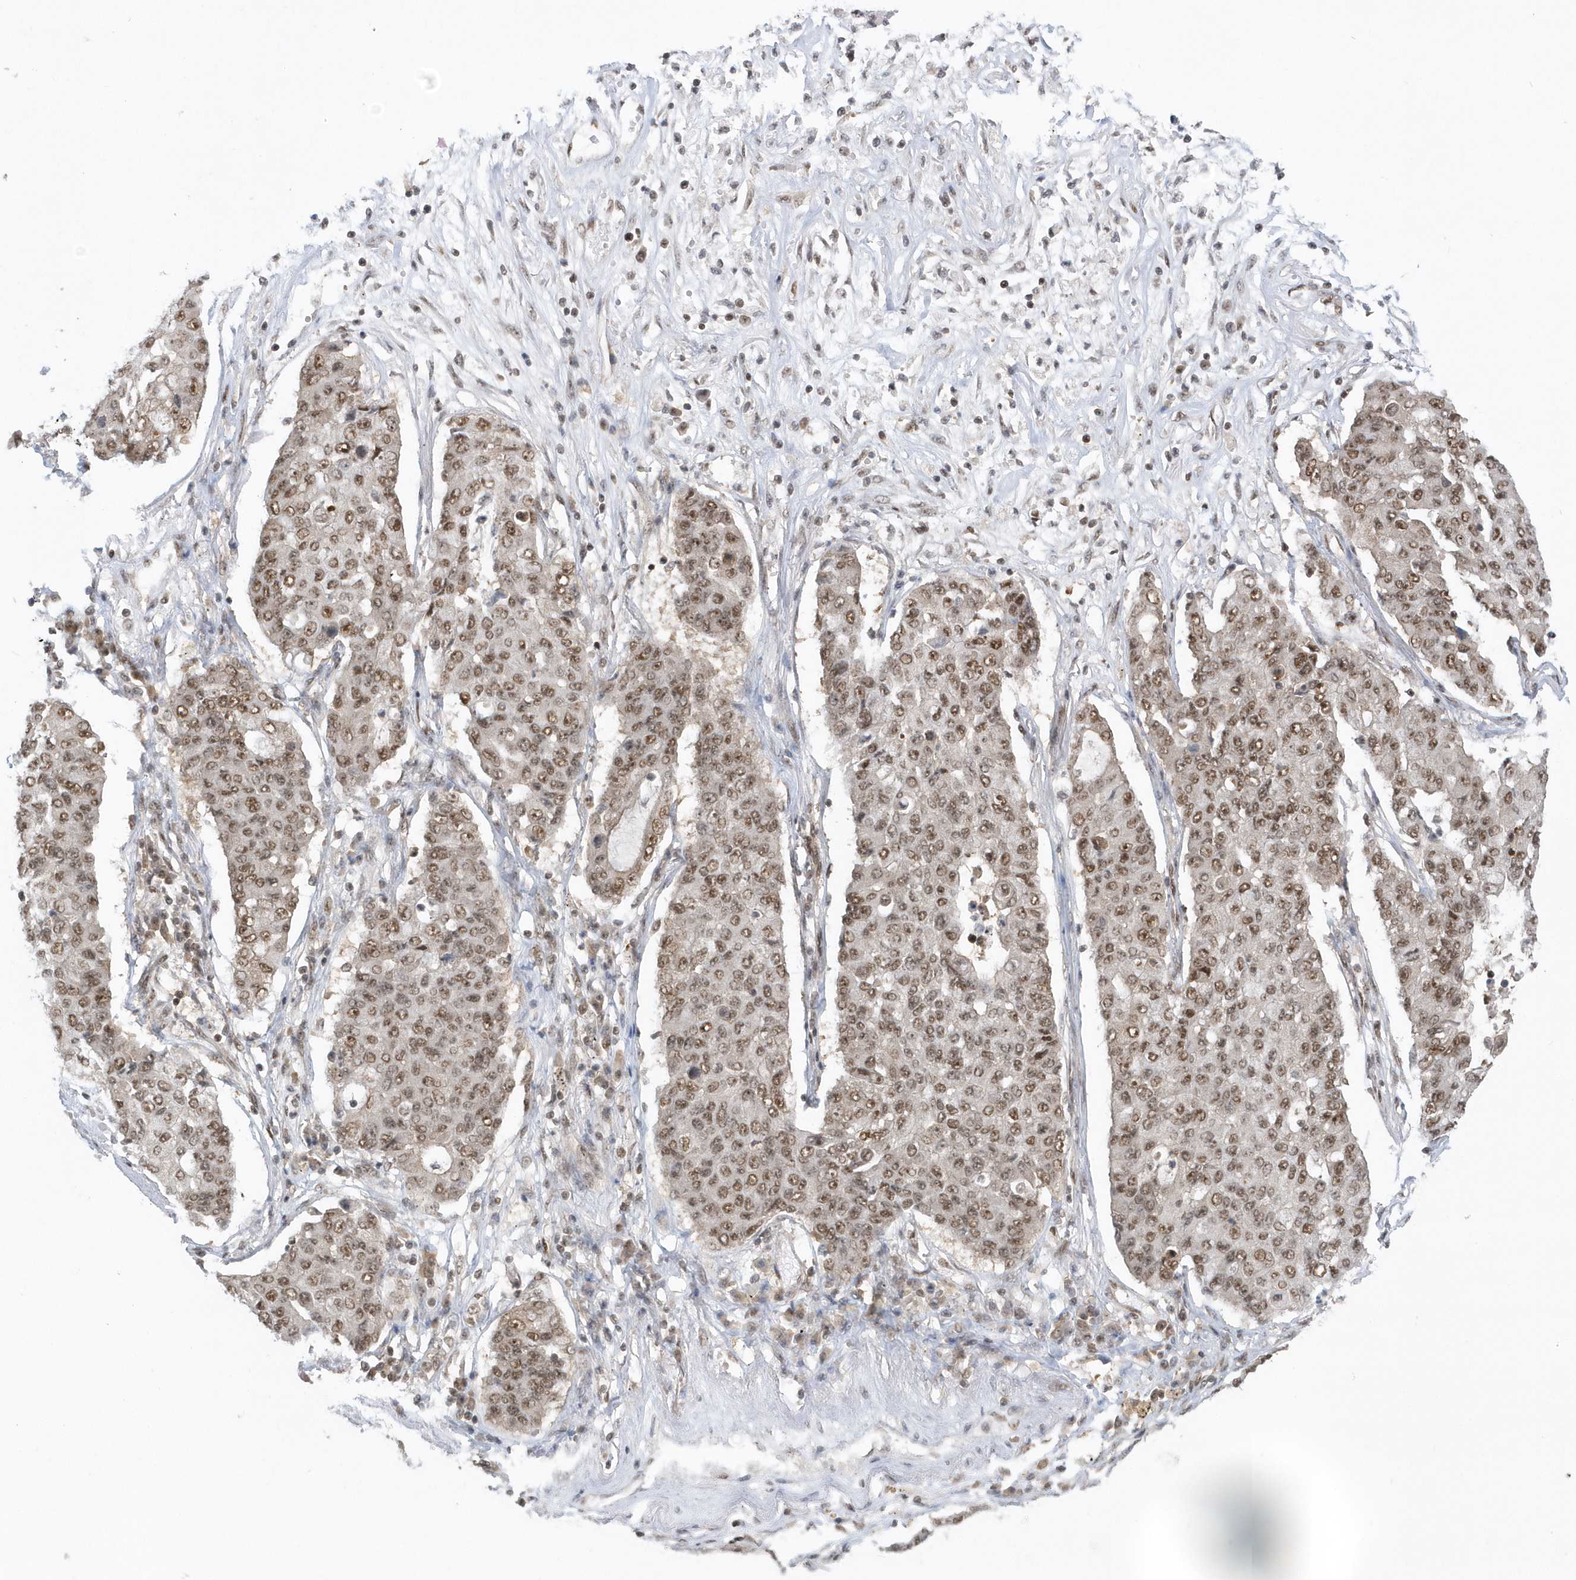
{"staining": {"intensity": "moderate", "quantity": ">75%", "location": "nuclear"}, "tissue": "lung cancer", "cell_type": "Tumor cells", "image_type": "cancer", "snomed": [{"axis": "morphology", "description": "Squamous cell carcinoma, NOS"}, {"axis": "topography", "description": "Lung"}], "caption": "A high-resolution photomicrograph shows immunohistochemistry (IHC) staining of lung cancer, which demonstrates moderate nuclear staining in approximately >75% of tumor cells. The staining is performed using DAB (3,3'-diaminobenzidine) brown chromogen to label protein expression. The nuclei are counter-stained blue using hematoxylin.", "gene": "SEPHS1", "patient": {"sex": "male", "age": 74}}